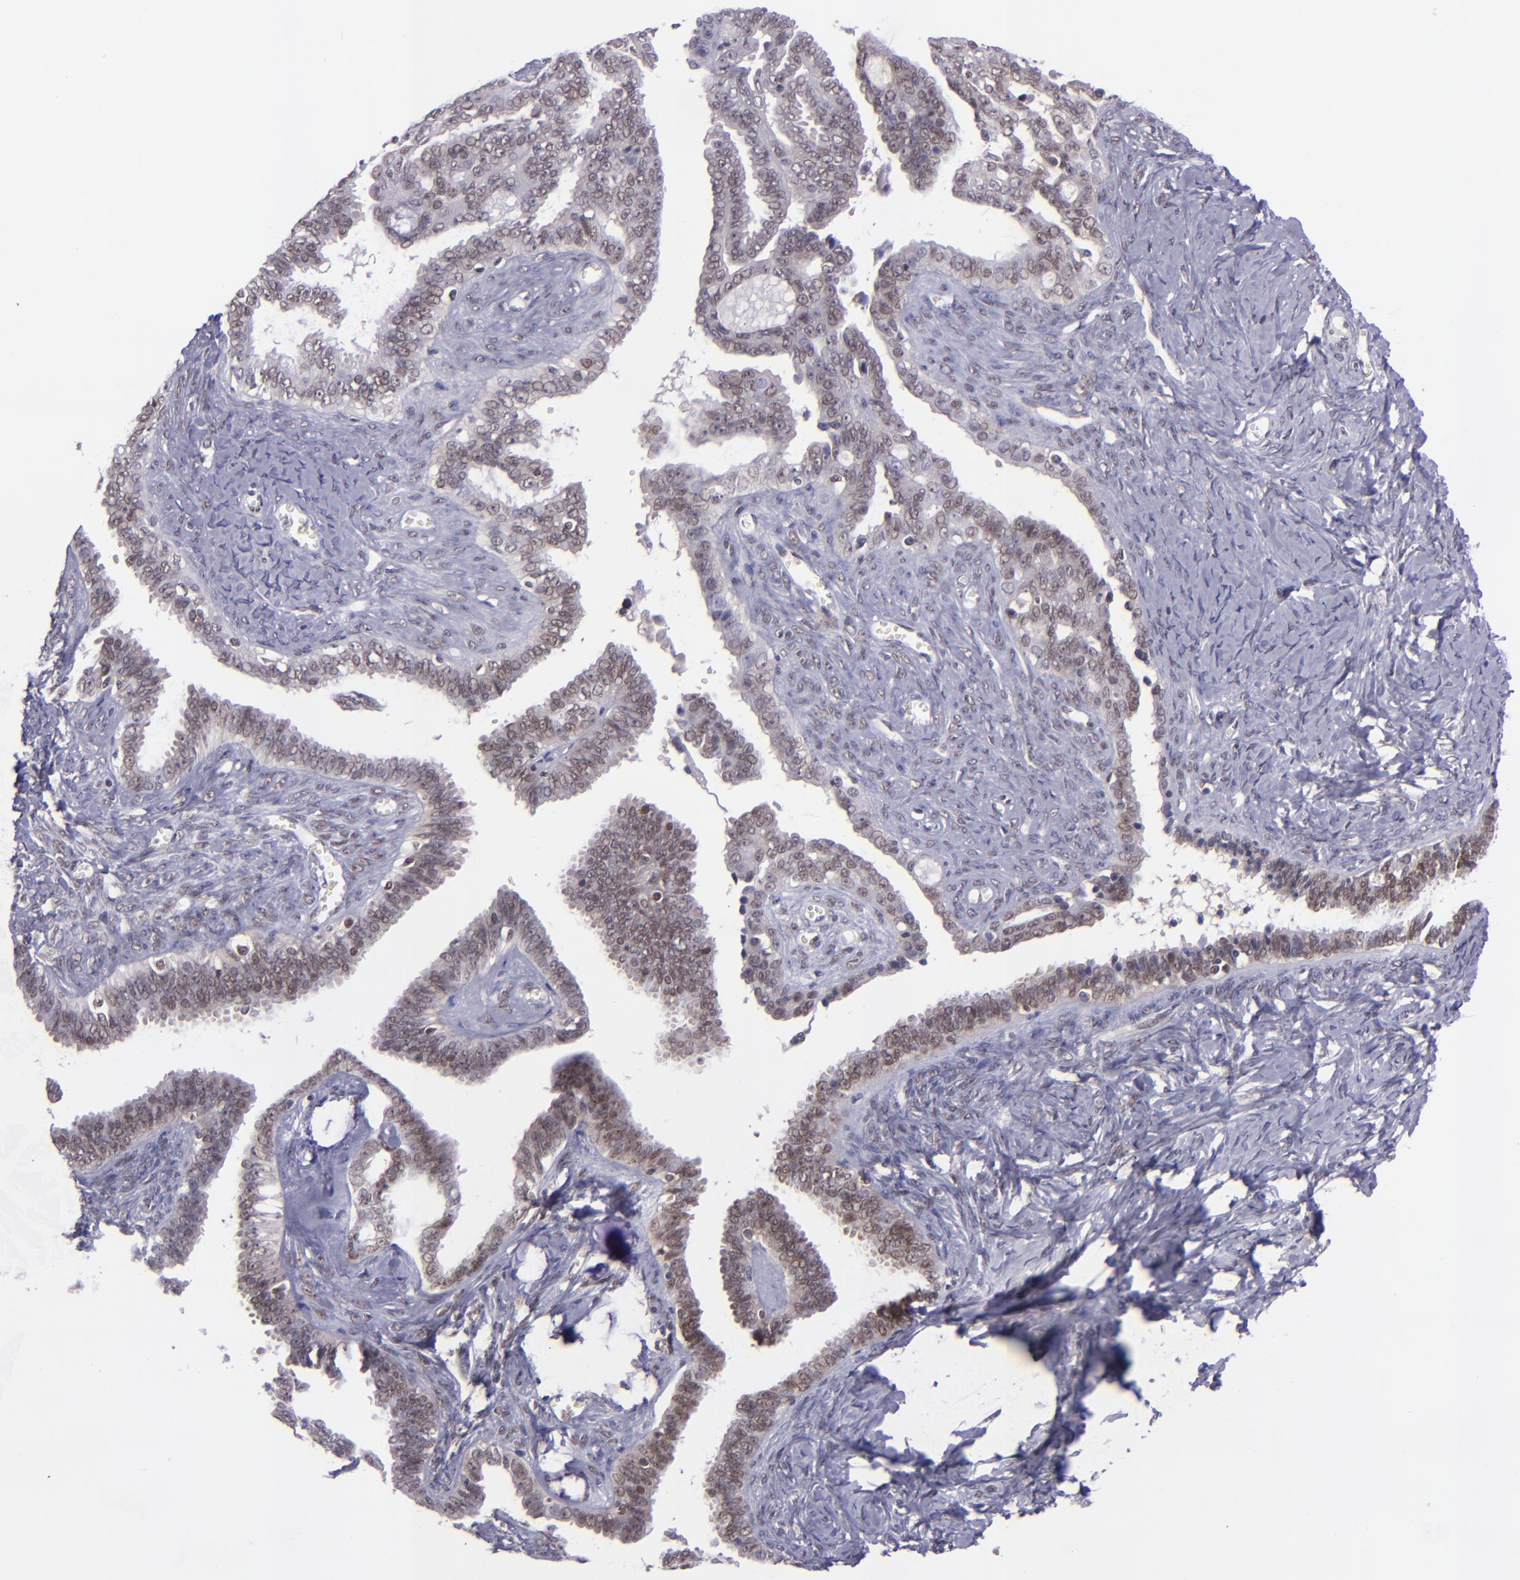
{"staining": {"intensity": "moderate", "quantity": ">75%", "location": "nuclear"}, "tissue": "ovarian cancer", "cell_type": "Tumor cells", "image_type": "cancer", "snomed": [{"axis": "morphology", "description": "Cystadenocarcinoma, serous, NOS"}, {"axis": "topography", "description": "Ovary"}], "caption": "Immunohistochemistry (IHC) (DAB (3,3'-diaminobenzidine)) staining of ovarian cancer reveals moderate nuclear protein expression in approximately >75% of tumor cells.", "gene": "BAG1", "patient": {"sex": "female", "age": 71}}